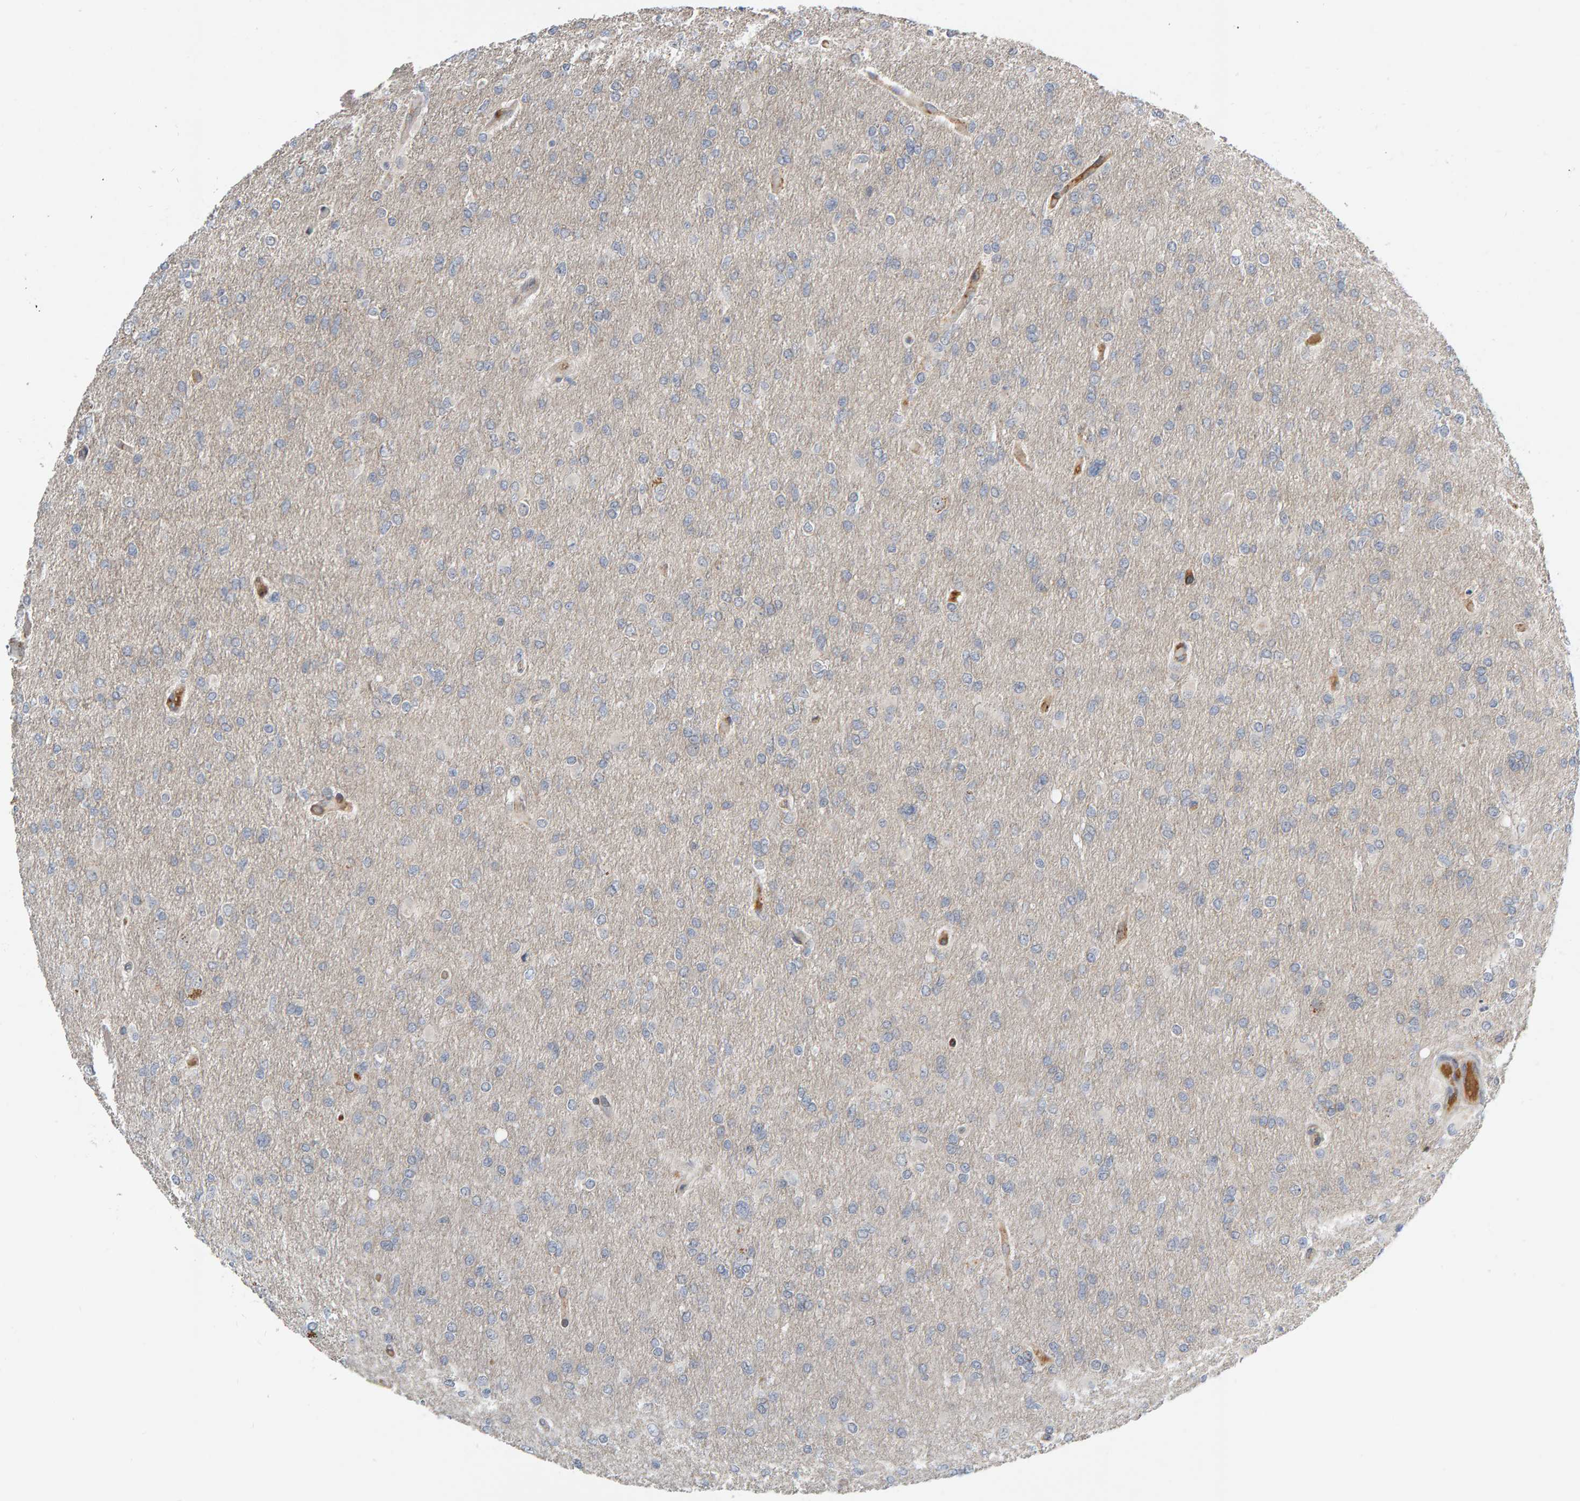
{"staining": {"intensity": "negative", "quantity": "none", "location": "none"}, "tissue": "glioma", "cell_type": "Tumor cells", "image_type": "cancer", "snomed": [{"axis": "morphology", "description": "Glioma, malignant, High grade"}, {"axis": "topography", "description": "Cerebral cortex"}], "caption": "DAB immunohistochemical staining of human glioma shows no significant staining in tumor cells.", "gene": "ZNF160", "patient": {"sex": "female", "age": 36}}